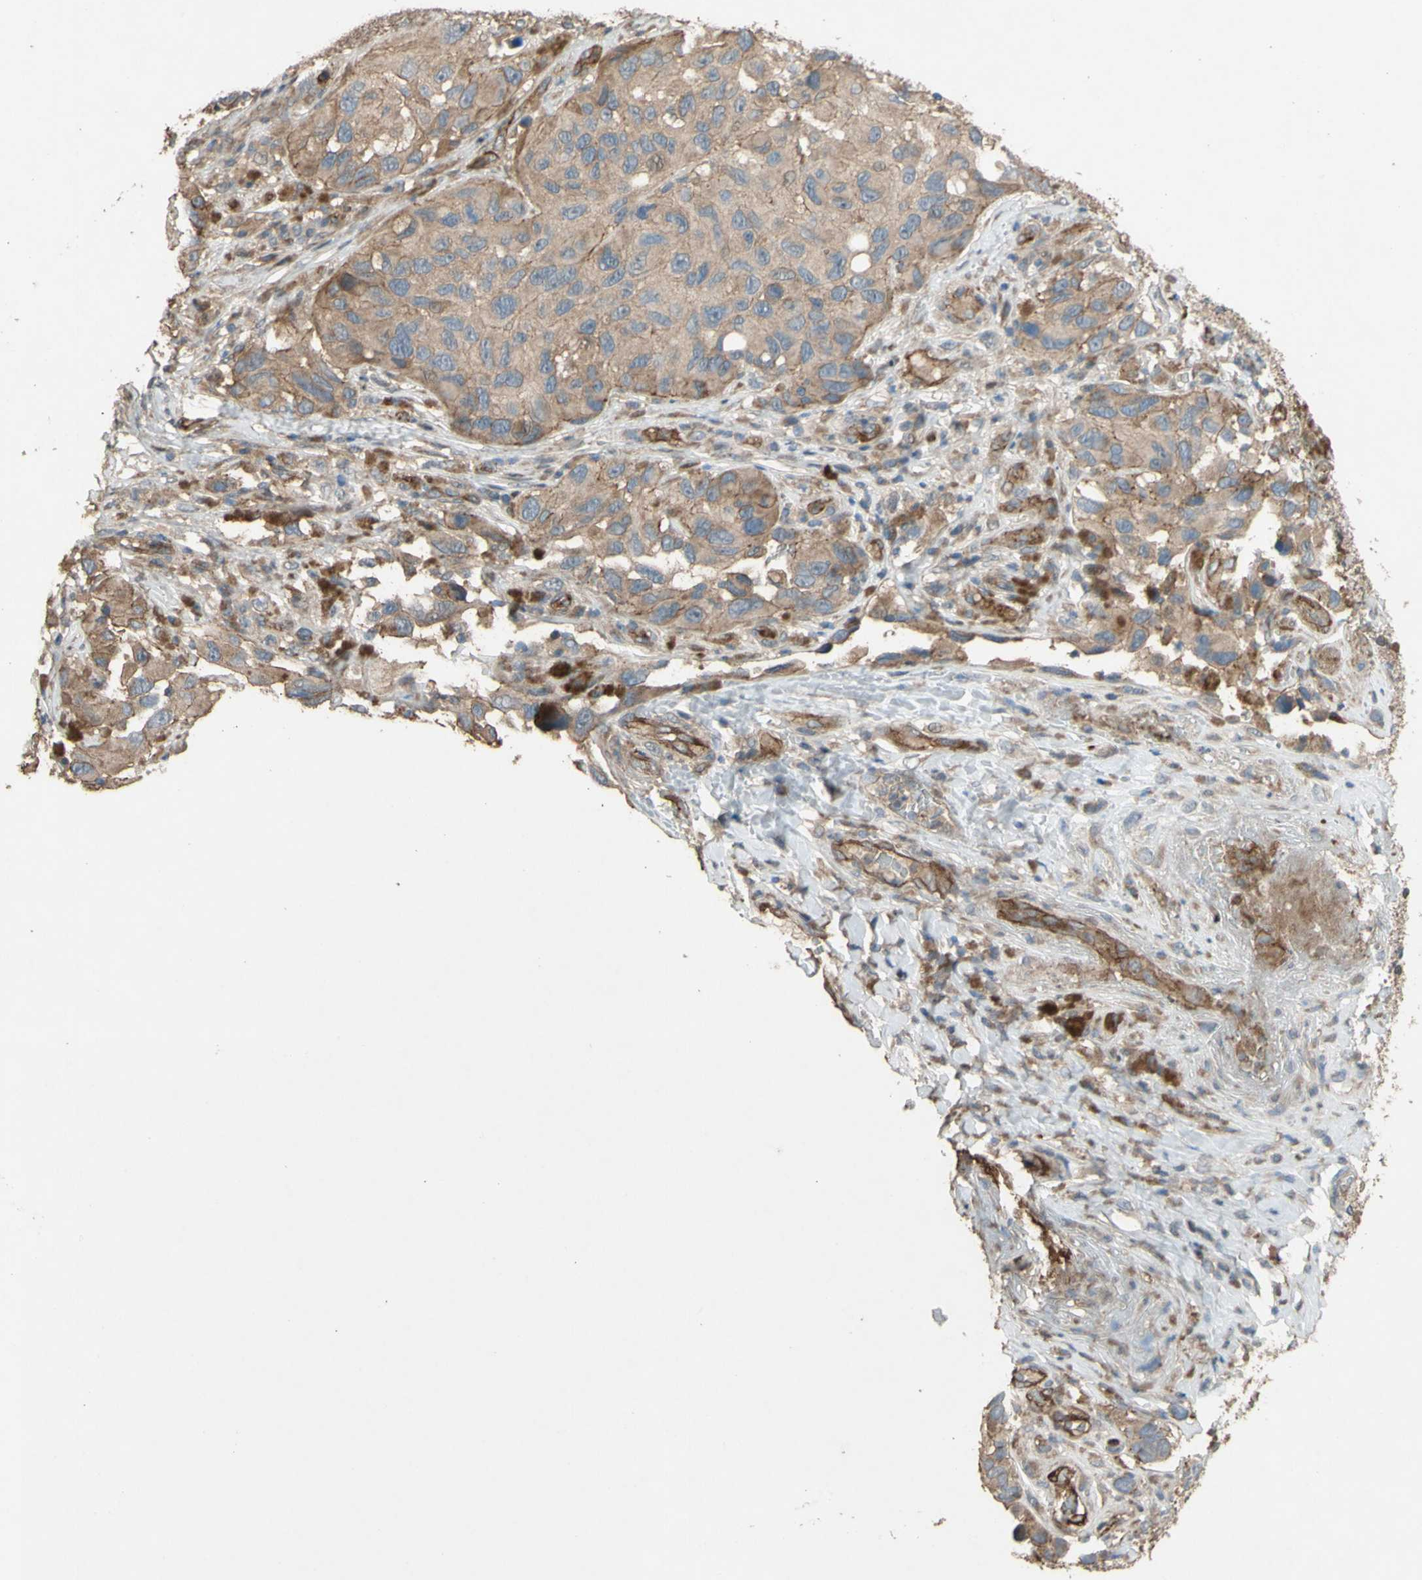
{"staining": {"intensity": "moderate", "quantity": ">75%", "location": "cytoplasmic/membranous"}, "tissue": "melanoma", "cell_type": "Tumor cells", "image_type": "cancer", "snomed": [{"axis": "morphology", "description": "Malignant melanoma, NOS"}, {"axis": "topography", "description": "Skin"}], "caption": "Immunohistochemical staining of melanoma demonstrates medium levels of moderate cytoplasmic/membranous expression in about >75% of tumor cells.", "gene": "SHROOM4", "patient": {"sex": "female", "age": 73}}